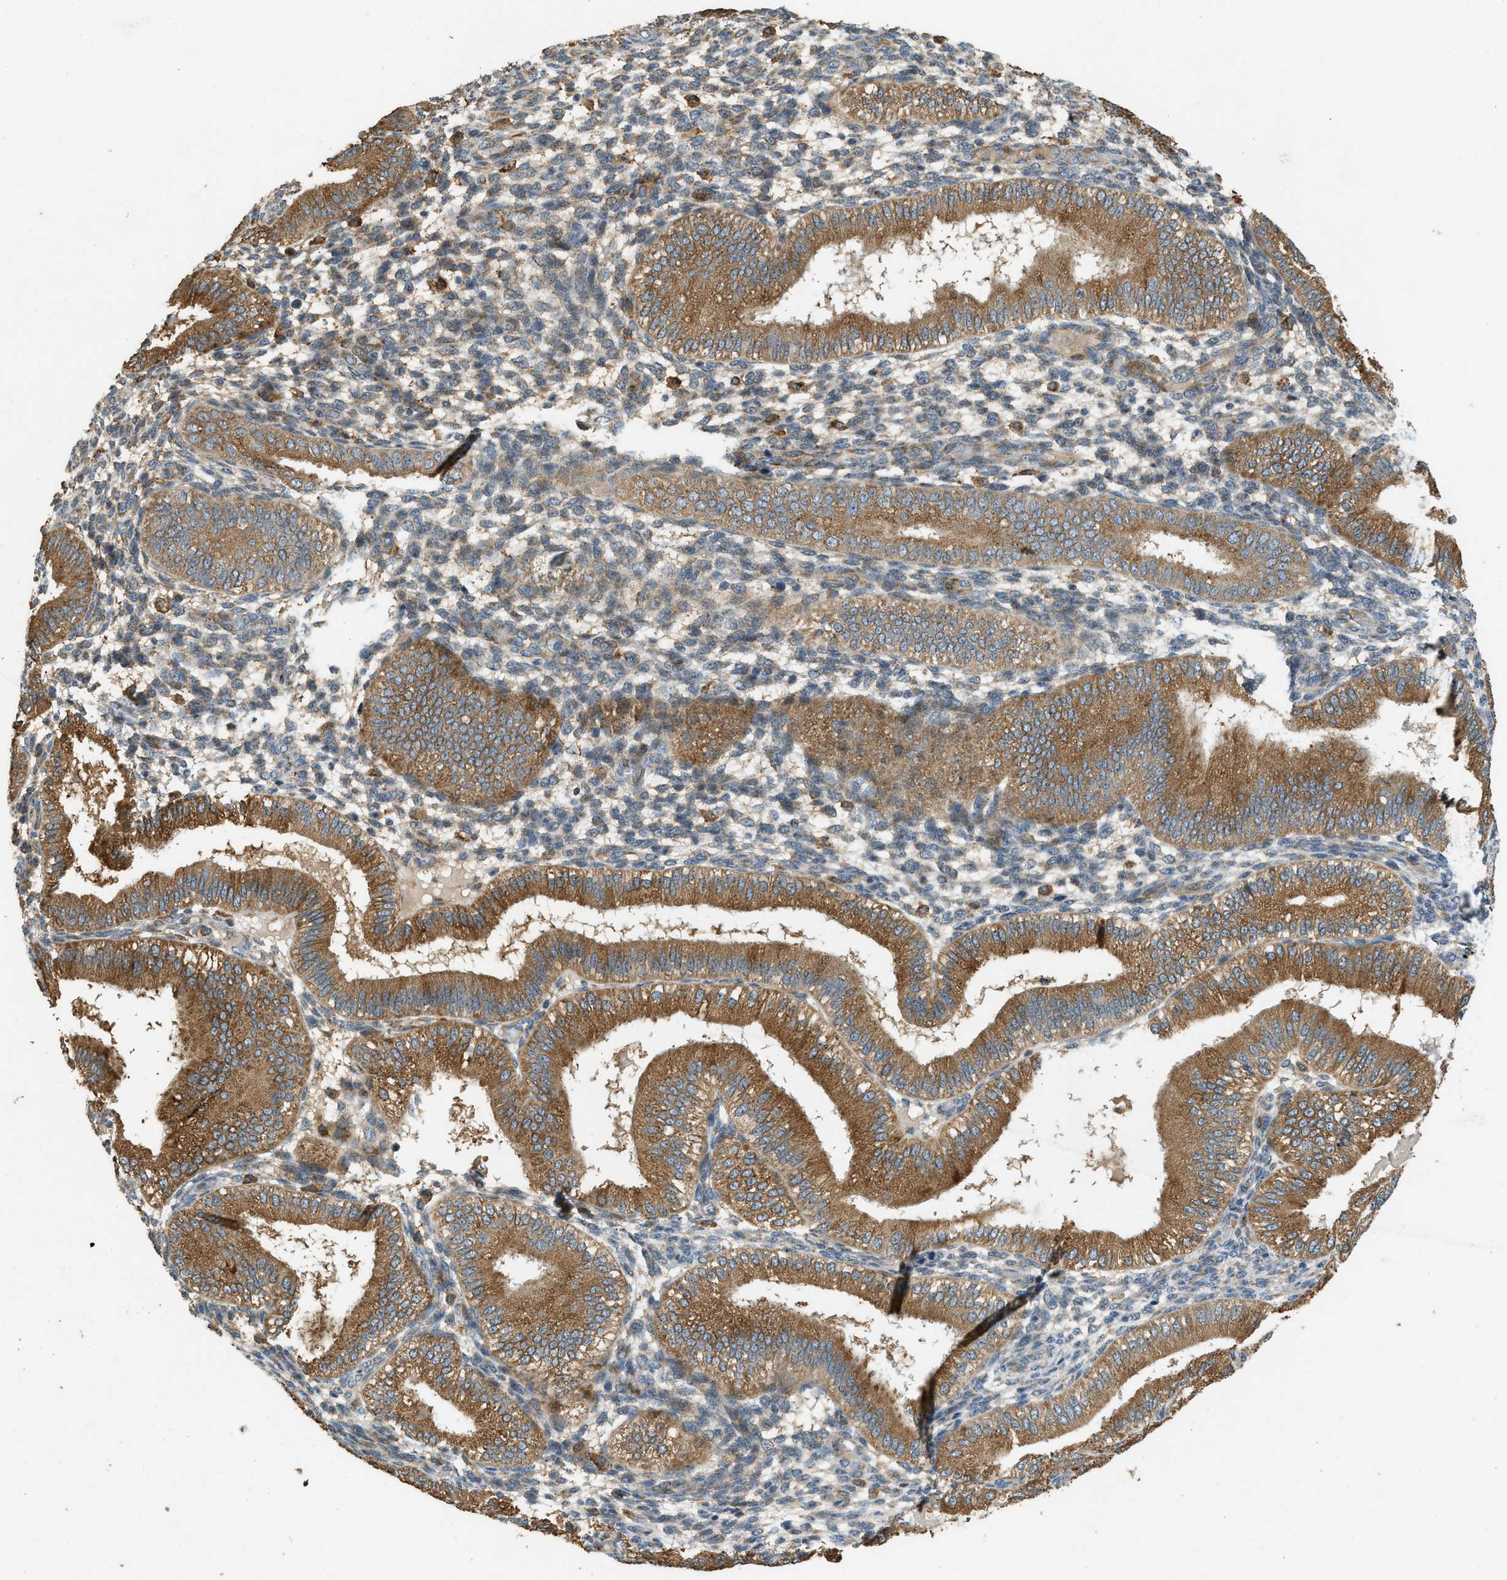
{"staining": {"intensity": "moderate", "quantity": "<25%", "location": "cytoplasmic/membranous"}, "tissue": "endometrium", "cell_type": "Cells in endometrial stroma", "image_type": "normal", "snomed": [{"axis": "morphology", "description": "Normal tissue, NOS"}, {"axis": "topography", "description": "Endometrium"}], "caption": "Human endometrium stained with a brown dye shows moderate cytoplasmic/membranous positive staining in about <25% of cells in endometrial stroma.", "gene": "CTSB", "patient": {"sex": "female", "age": 39}}